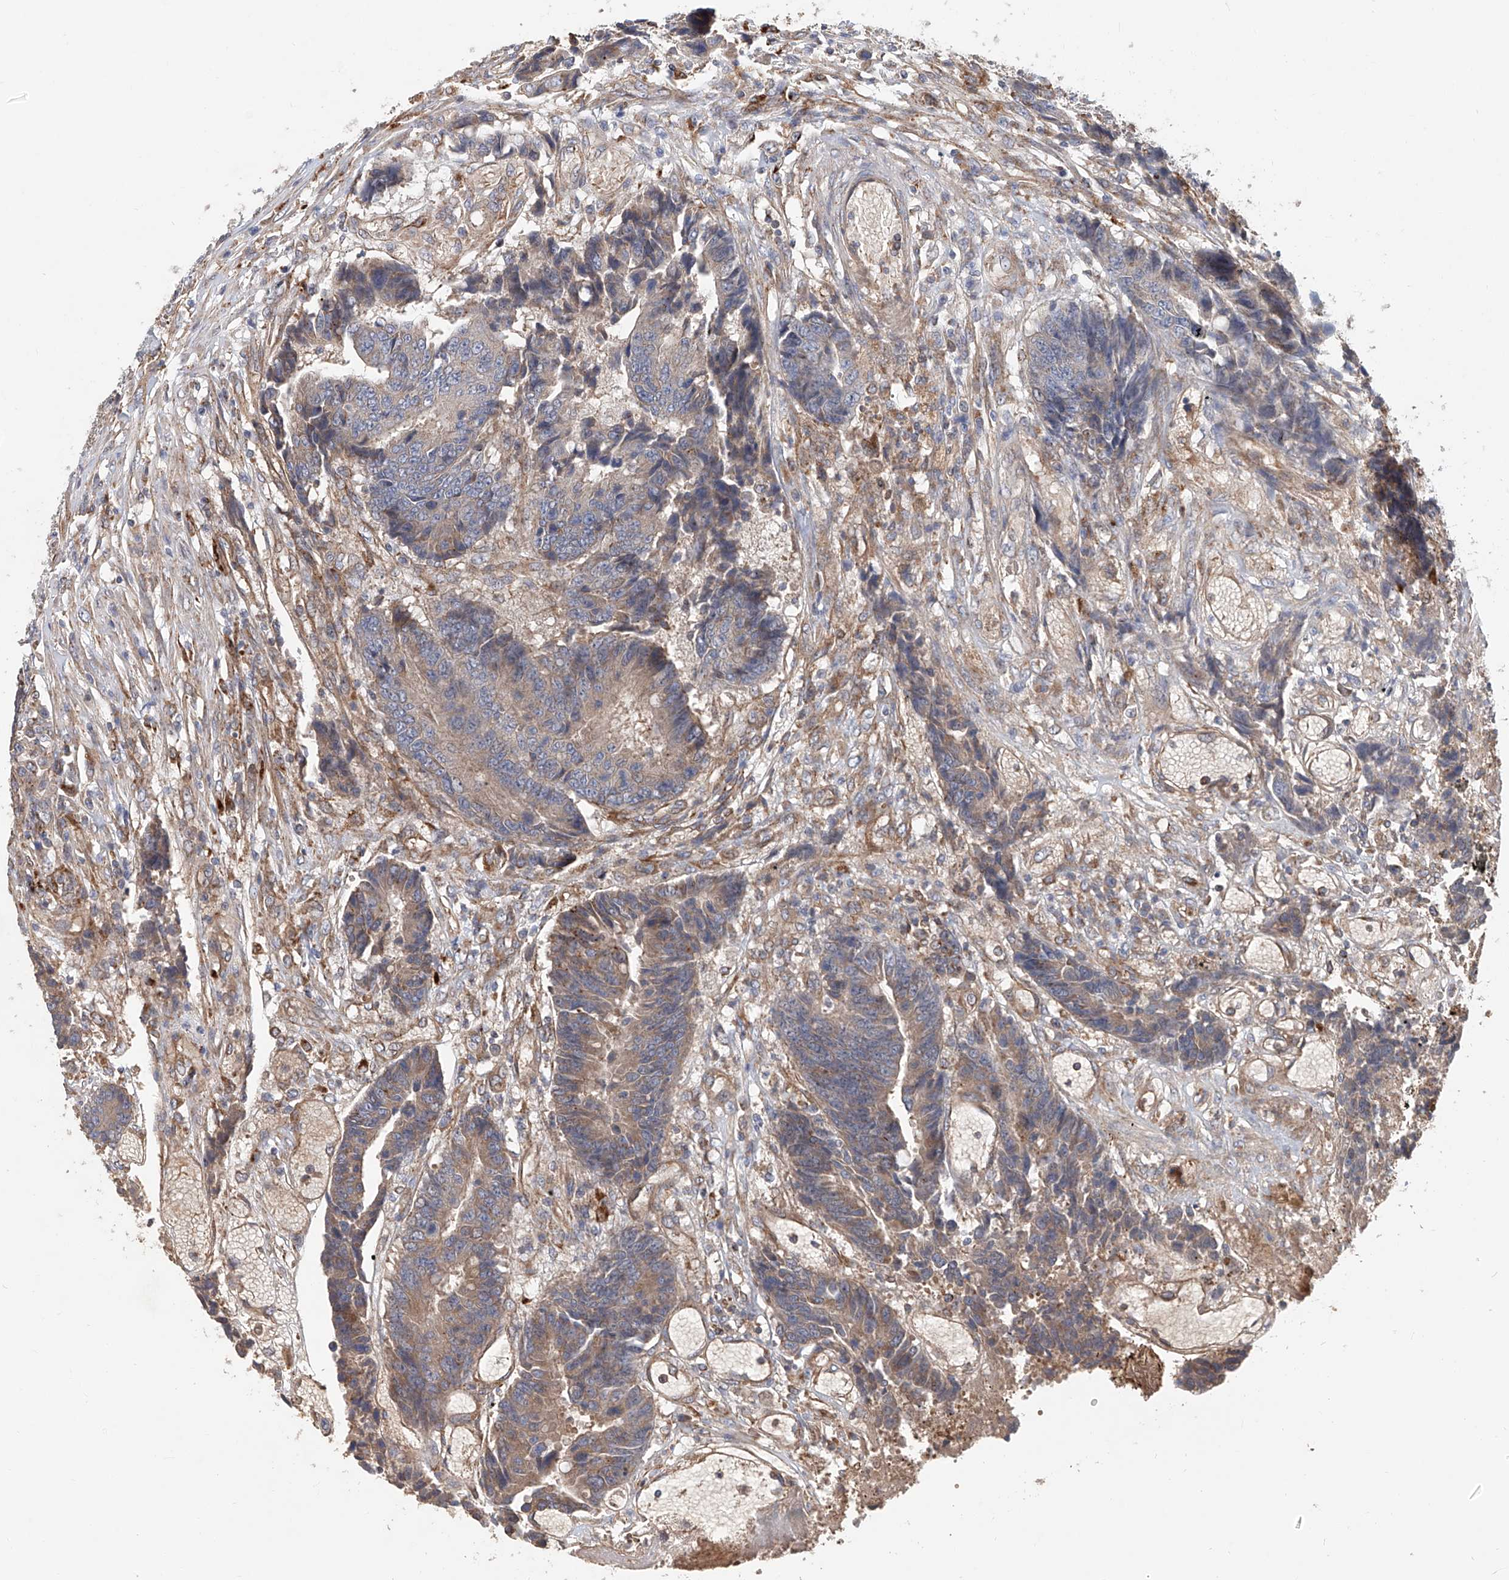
{"staining": {"intensity": "weak", "quantity": "25%-75%", "location": "cytoplasmic/membranous"}, "tissue": "colorectal cancer", "cell_type": "Tumor cells", "image_type": "cancer", "snomed": [{"axis": "morphology", "description": "Adenocarcinoma, NOS"}, {"axis": "topography", "description": "Rectum"}], "caption": "Adenocarcinoma (colorectal) stained for a protein reveals weak cytoplasmic/membranous positivity in tumor cells. The staining is performed using DAB brown chromogen to label protein expression. The nuclei are counter-stained blue using hematoxylin.", "gene": "HGSNAT", "patient": {"sex": "male", "age": 84}}